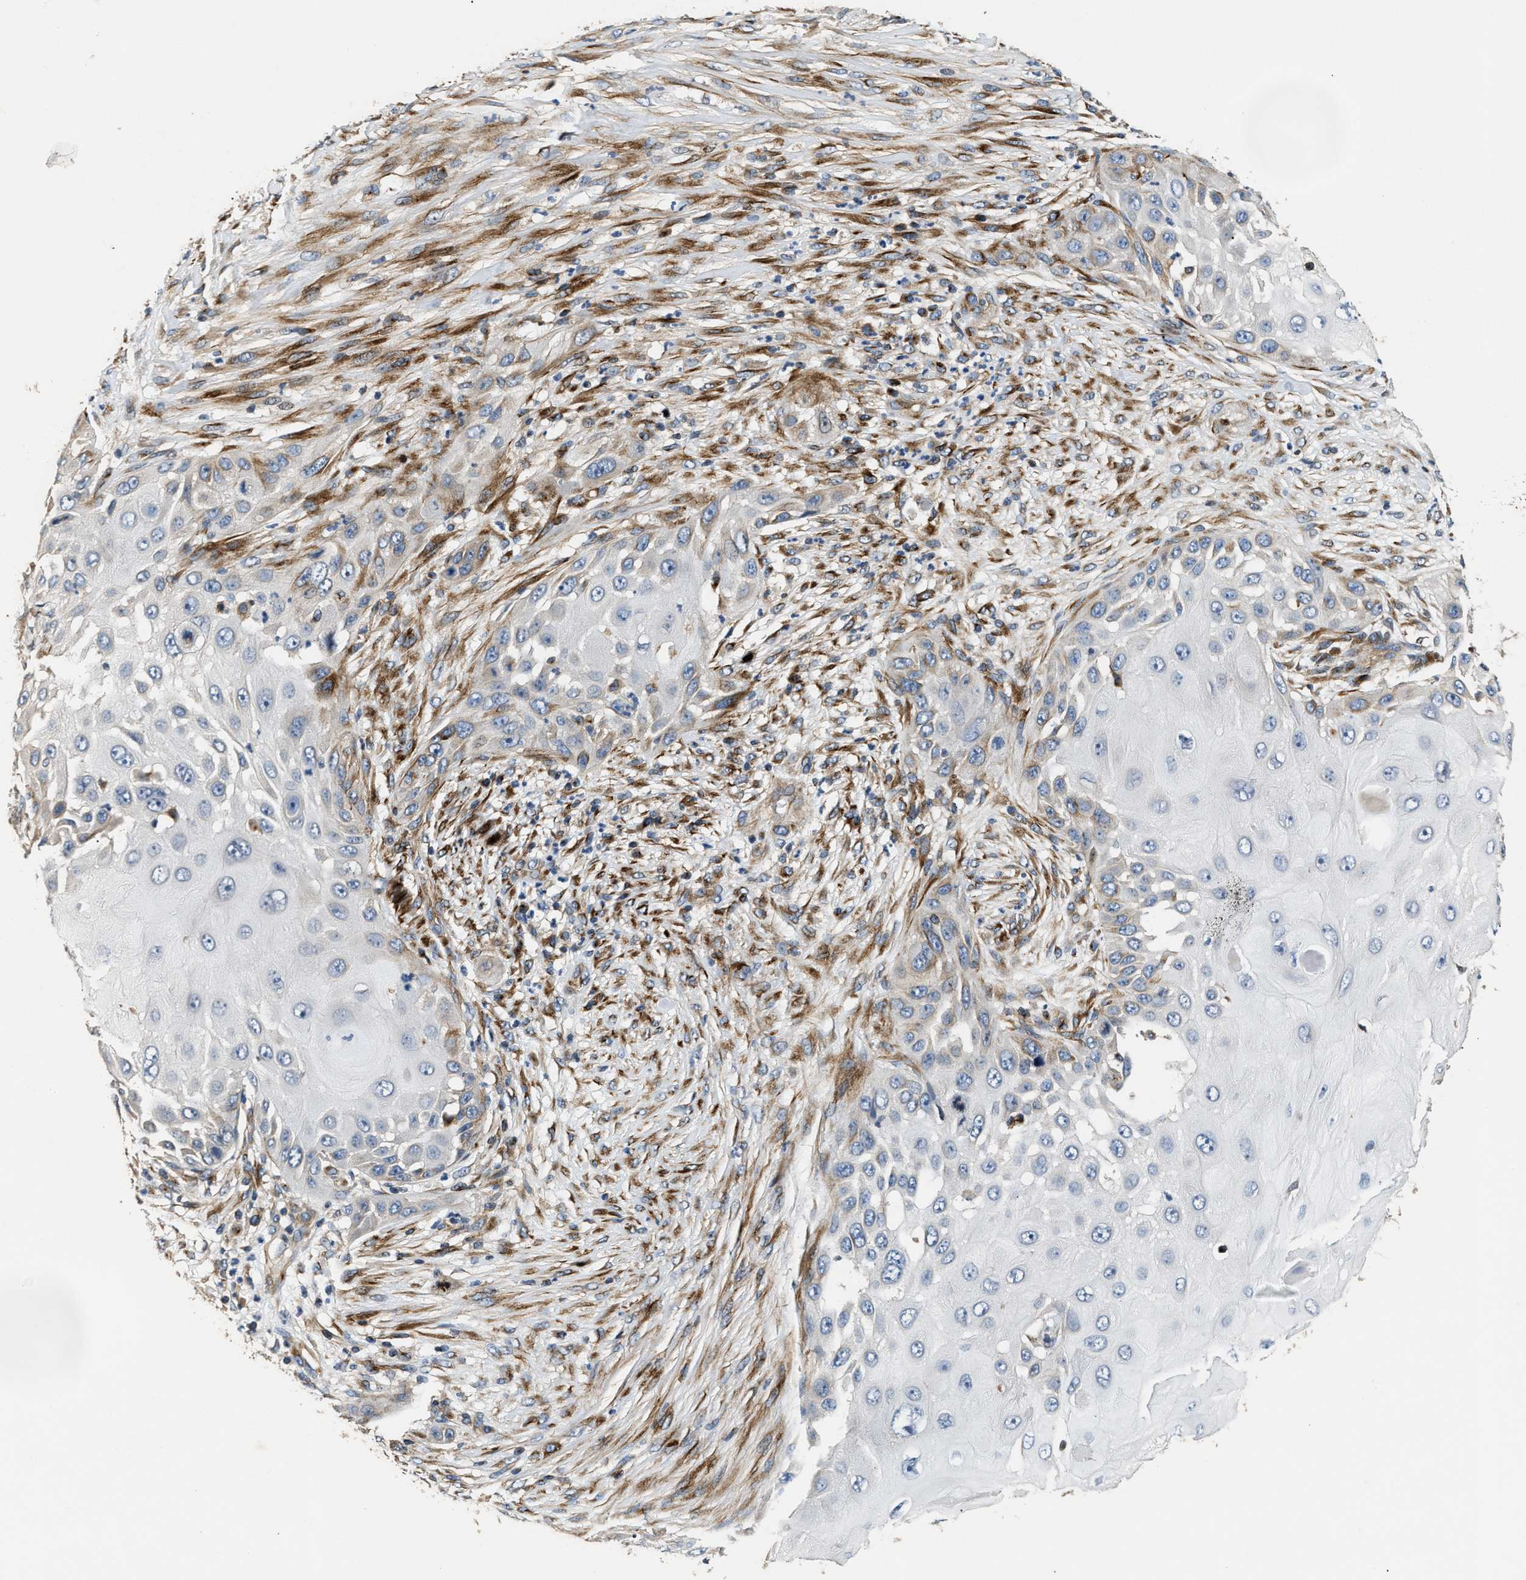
{"staining": {"intensity": "negative", "quantity": "none", "location": "none"}, "tissue": "skin cancer", "cell_type": "Tumor cells", "image_type": "cancer", "snomed": [{"axis": "morphology", "description": "Squamous cell carcinoma, NOS"}, {"axis": "topography", "description": "Skin"}], "caption": "Photomicrograph shows no protein staining in tumor cells of skin cancer tissue.", "gene": "IL17RC", "patient": {"sex": "female", "age": 44}}